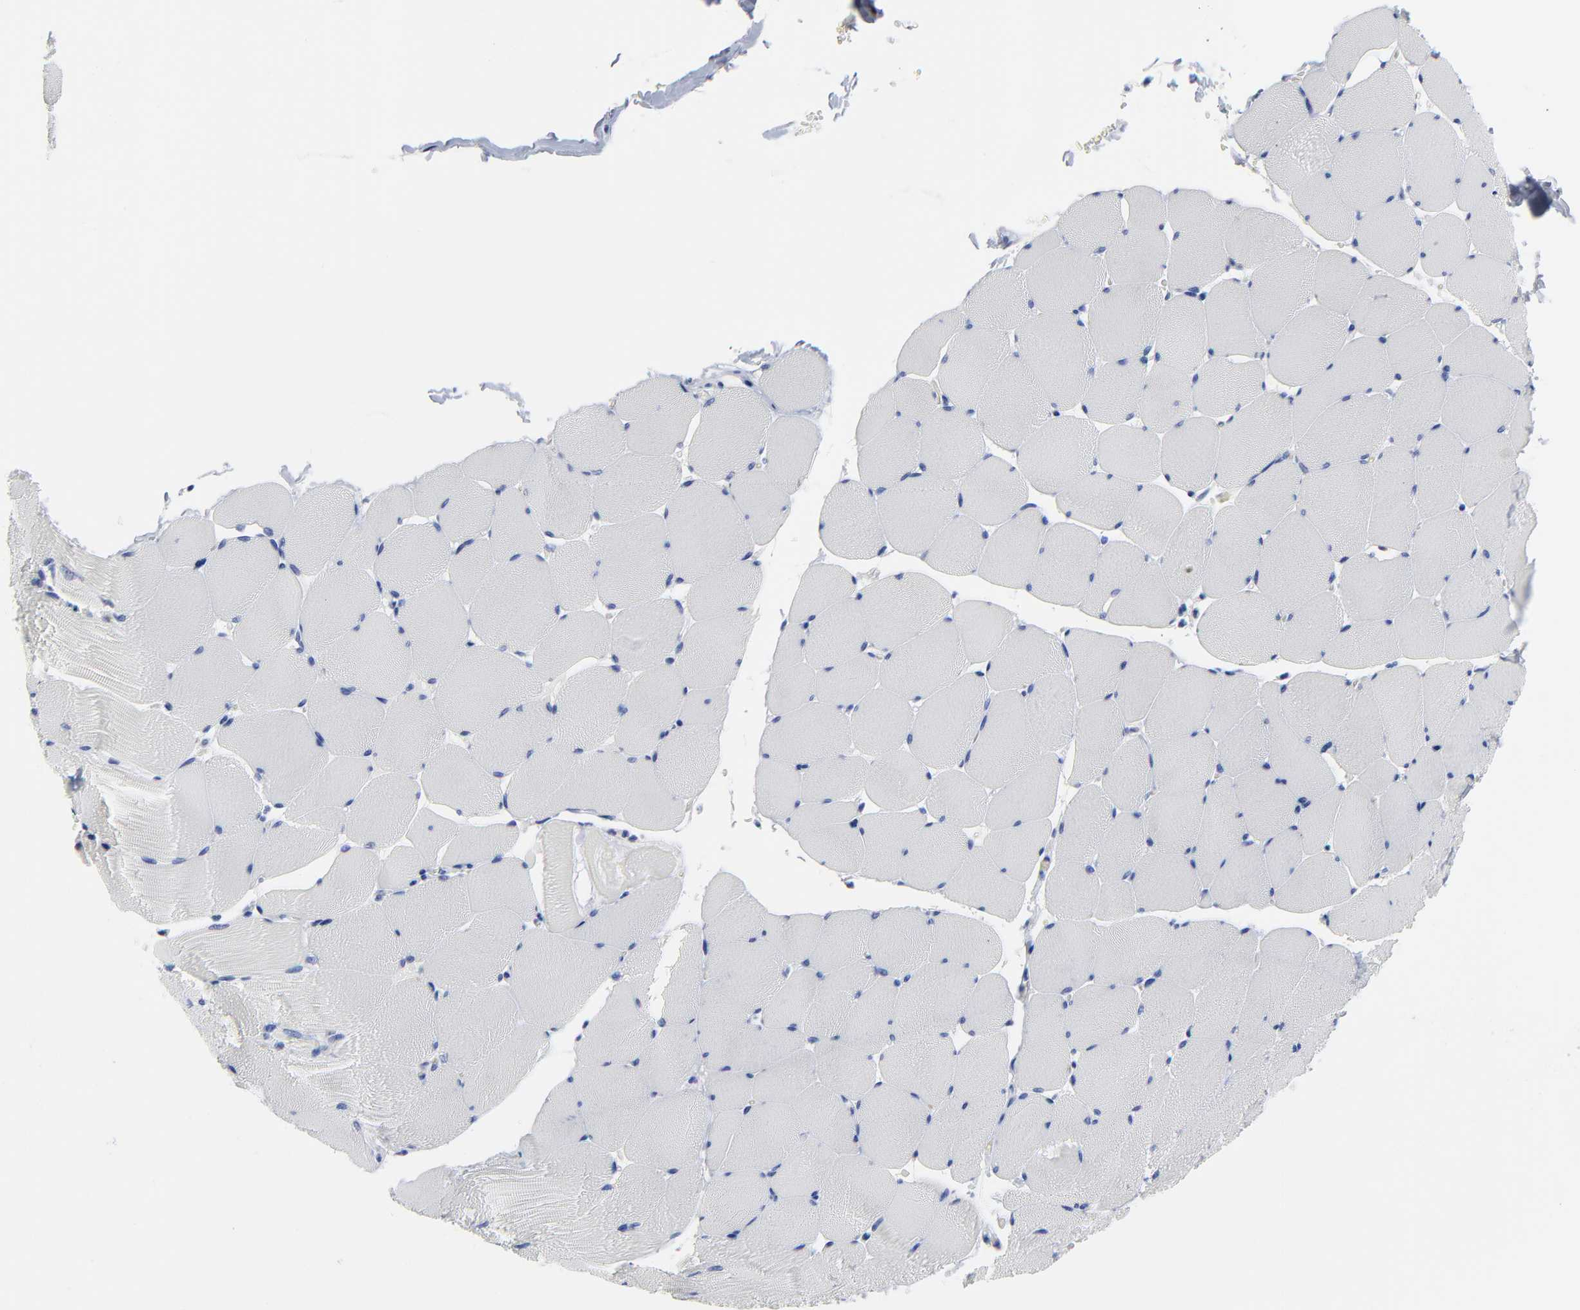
{"staining": {"intensity": "negative", "quantity": "none", "location": "none"}, "tissue": "skeletal muscle", "cell_type": "Myocytes", "image_type": "normal", "snomed": [{"axis": "morphology", "description": "Normal tissue, NOS"}, {"axis": "topography", "description": "Skeletal muscle"}], "caption": "Myocytes show no significant positivity in benign skeletal muscle. (DAB (3,3'-diaminobenzidine) IHC with hematoxylin counter stain).", "gene": "CDK1", "patient": {"sex": "male", "age": 62}}